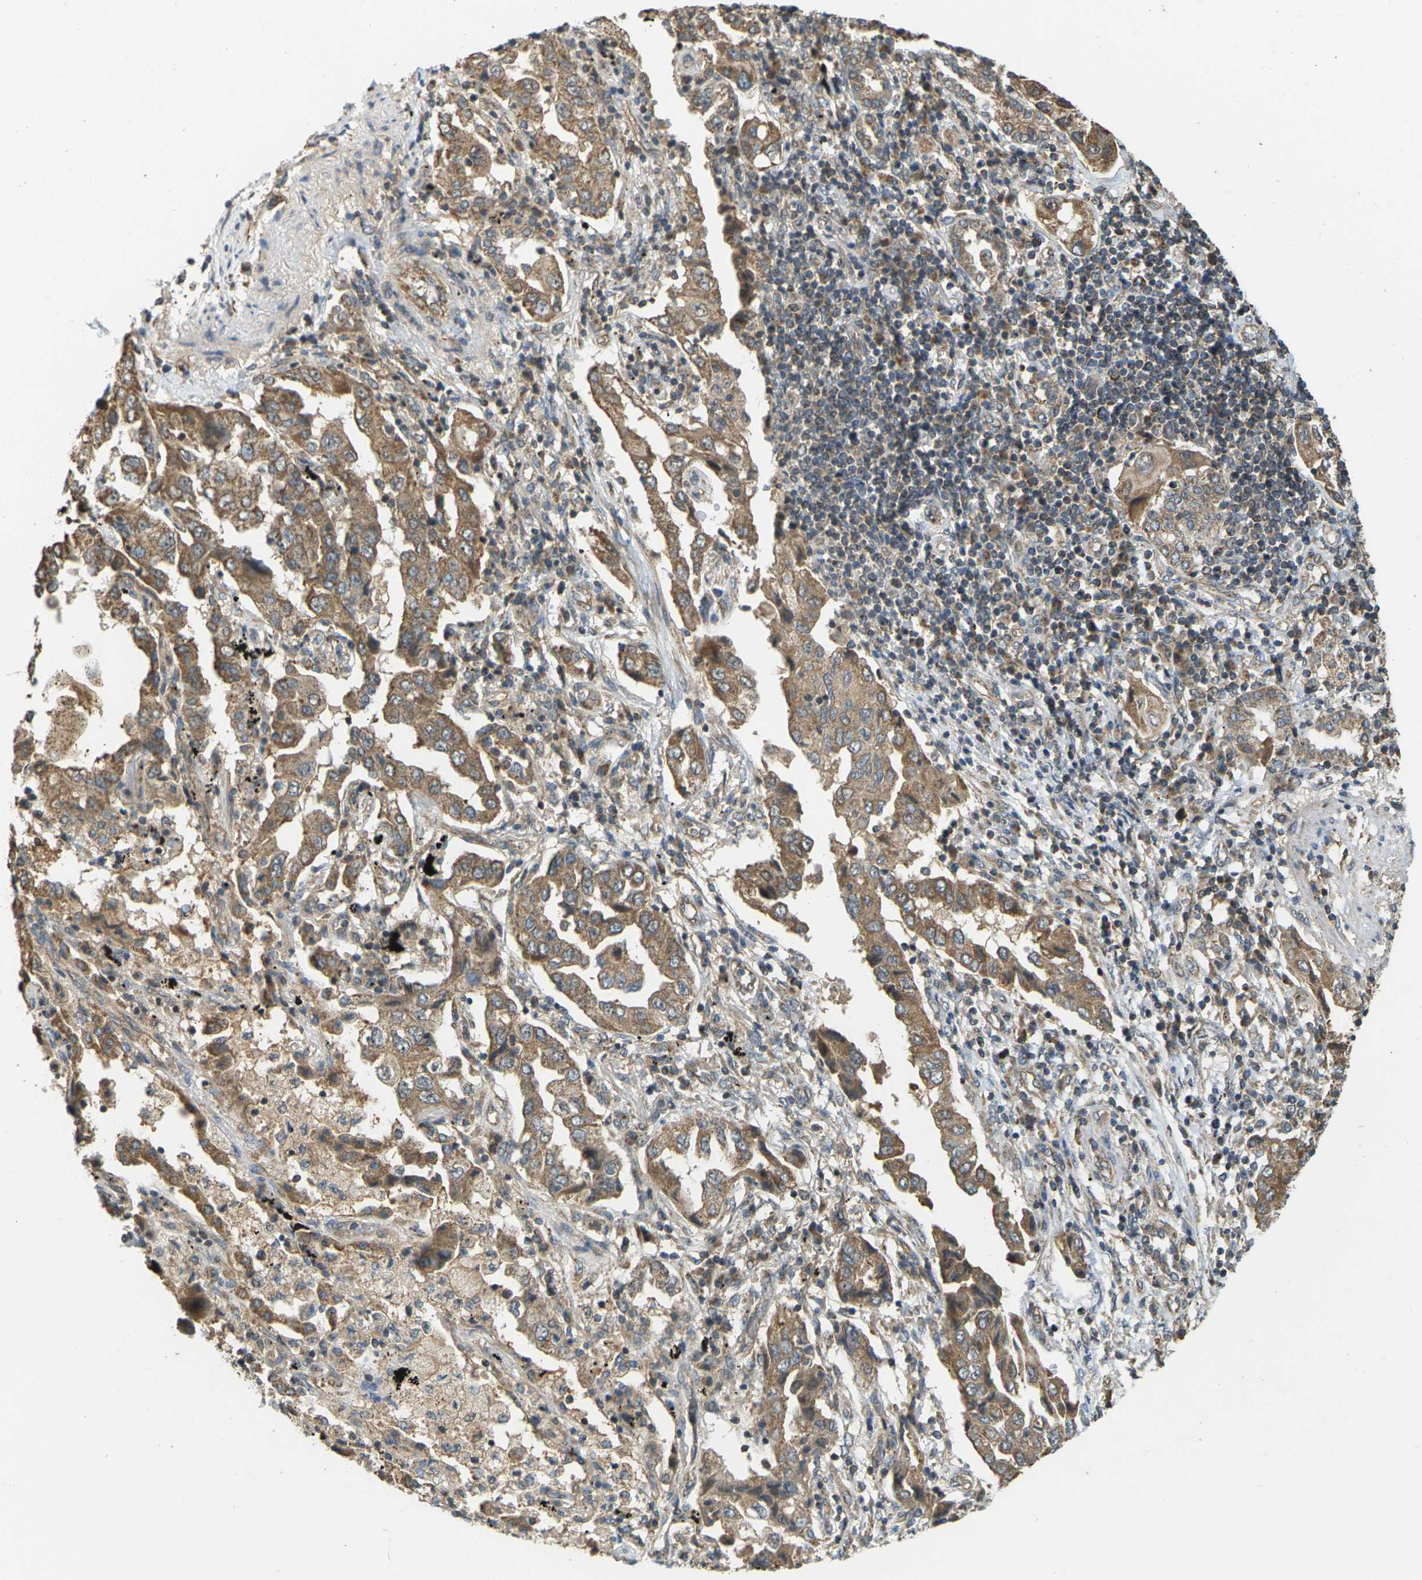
{"staining": {"intensity": "moderate", "quantity": ">75%", "location": "cytoplasmic/membranous"}, "tissue": "lung cancer", "cell_type": "Tumor cells", "image_type": "cancer", "snomed": [{"axis": "morphology", "description": "Adenocarcinoma, NOS"}, {"axis": "topography", "description": "Lung"}], "caption": "This photomicrograph demonstrates adenocarcinoma (lung) stained with immunohistochemistry (IHC) to label a protein in brown. The cytoplasmic/membranous of tumor cells show moderate positivity for the protein. Nuclei are counter-stained blue.", "gene": "KSR1", "patient": {"sex": "female", "age": 65}}